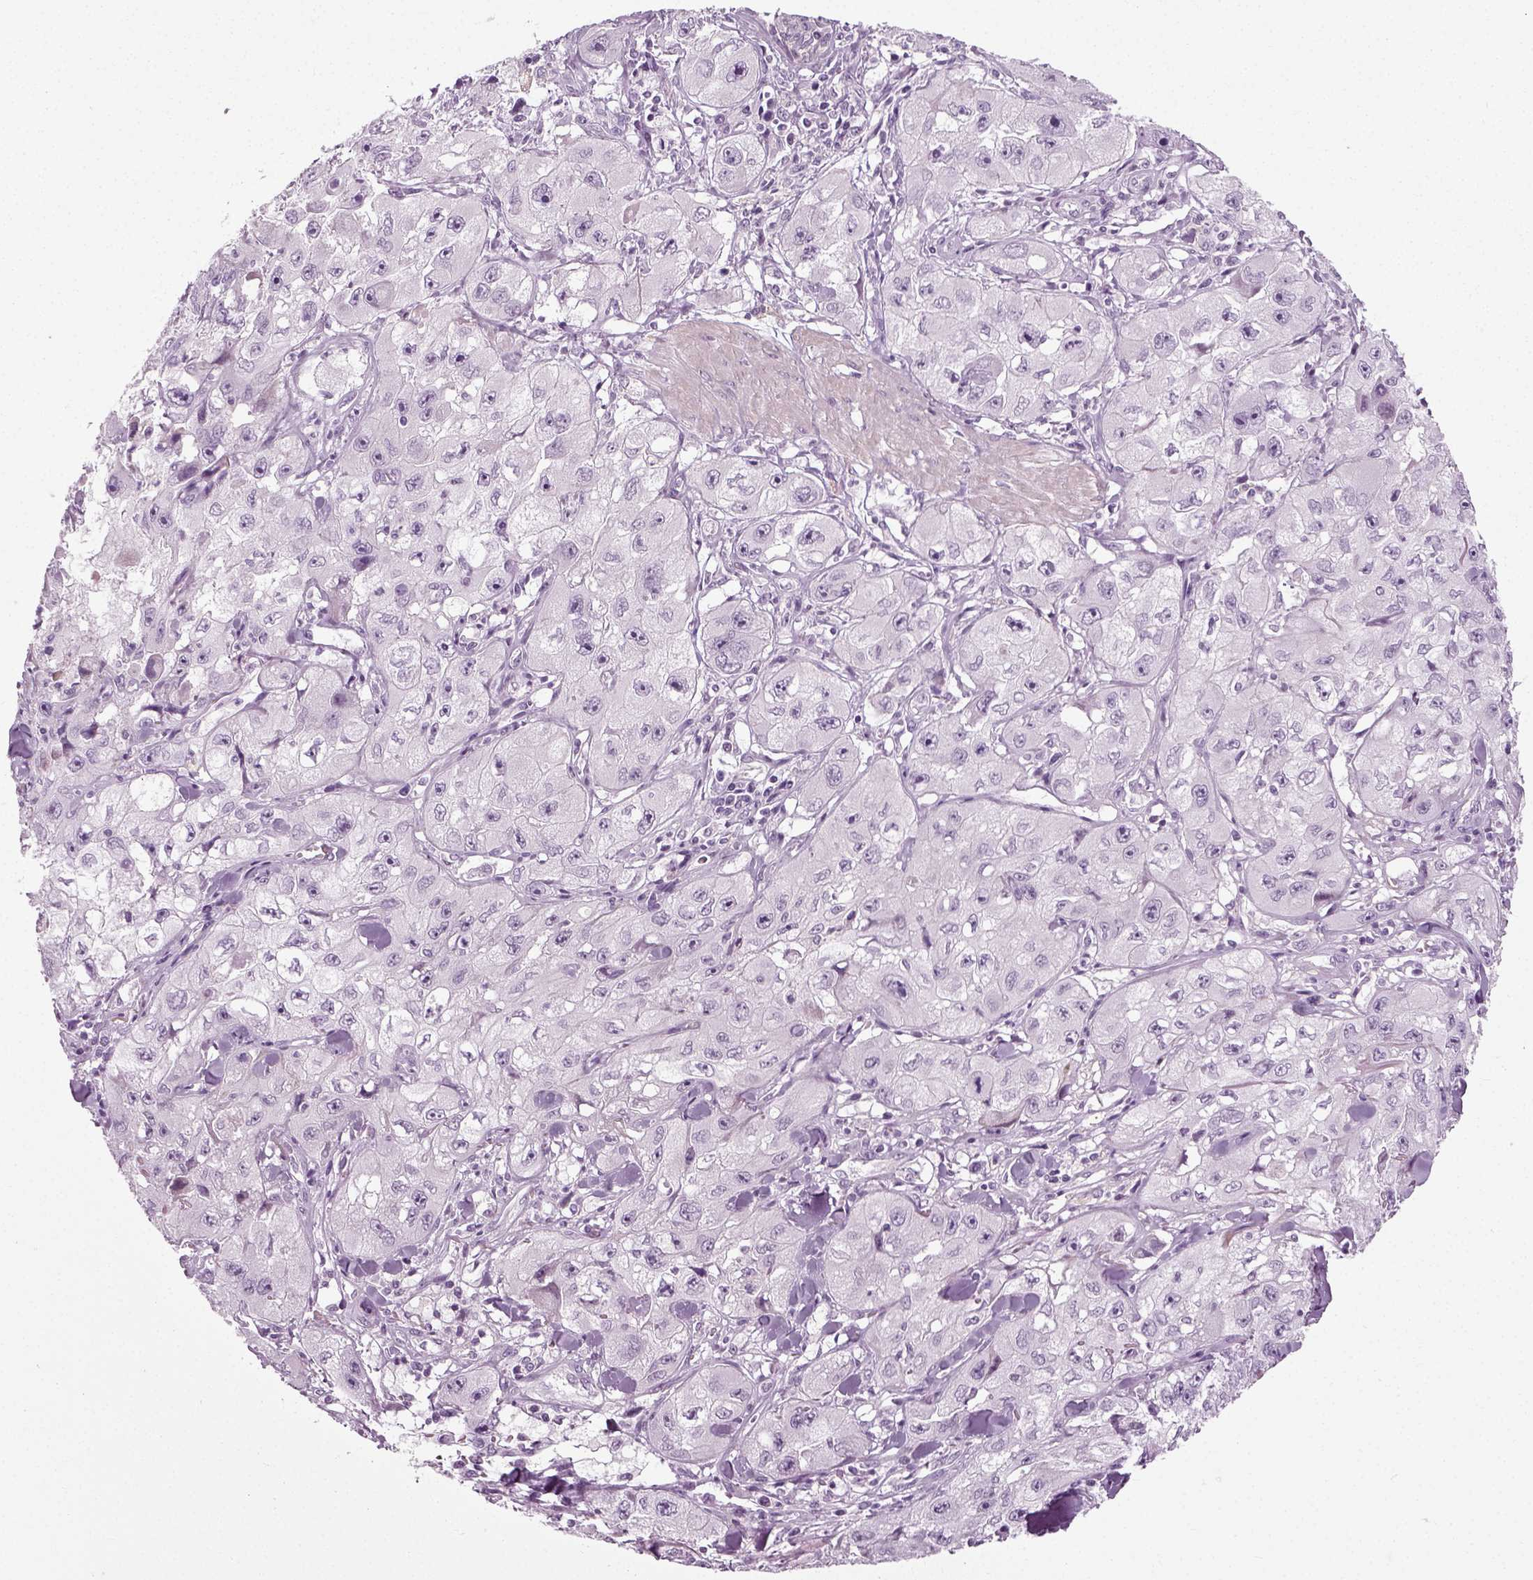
{"staining": {"intensity": "negative", "quantity": "none", "location": "none"}, "tissue": "skin cancer", "cell_type": "Tumor cells", "image_type": "cancer", "snomed": [{"axis": "morphology", "description": "Squamous cell carcinoma, NOS"}, {"axis": "topography", "description": "Skin"}, {"axis": "topography", "description": "Subcutis"}], "caption": "Tumor cells are negative for protein expression in human skin cancer (squamous cell carcinoma).", "gene": "SCG5", "patient": {"sex": "male", "age": 73}}